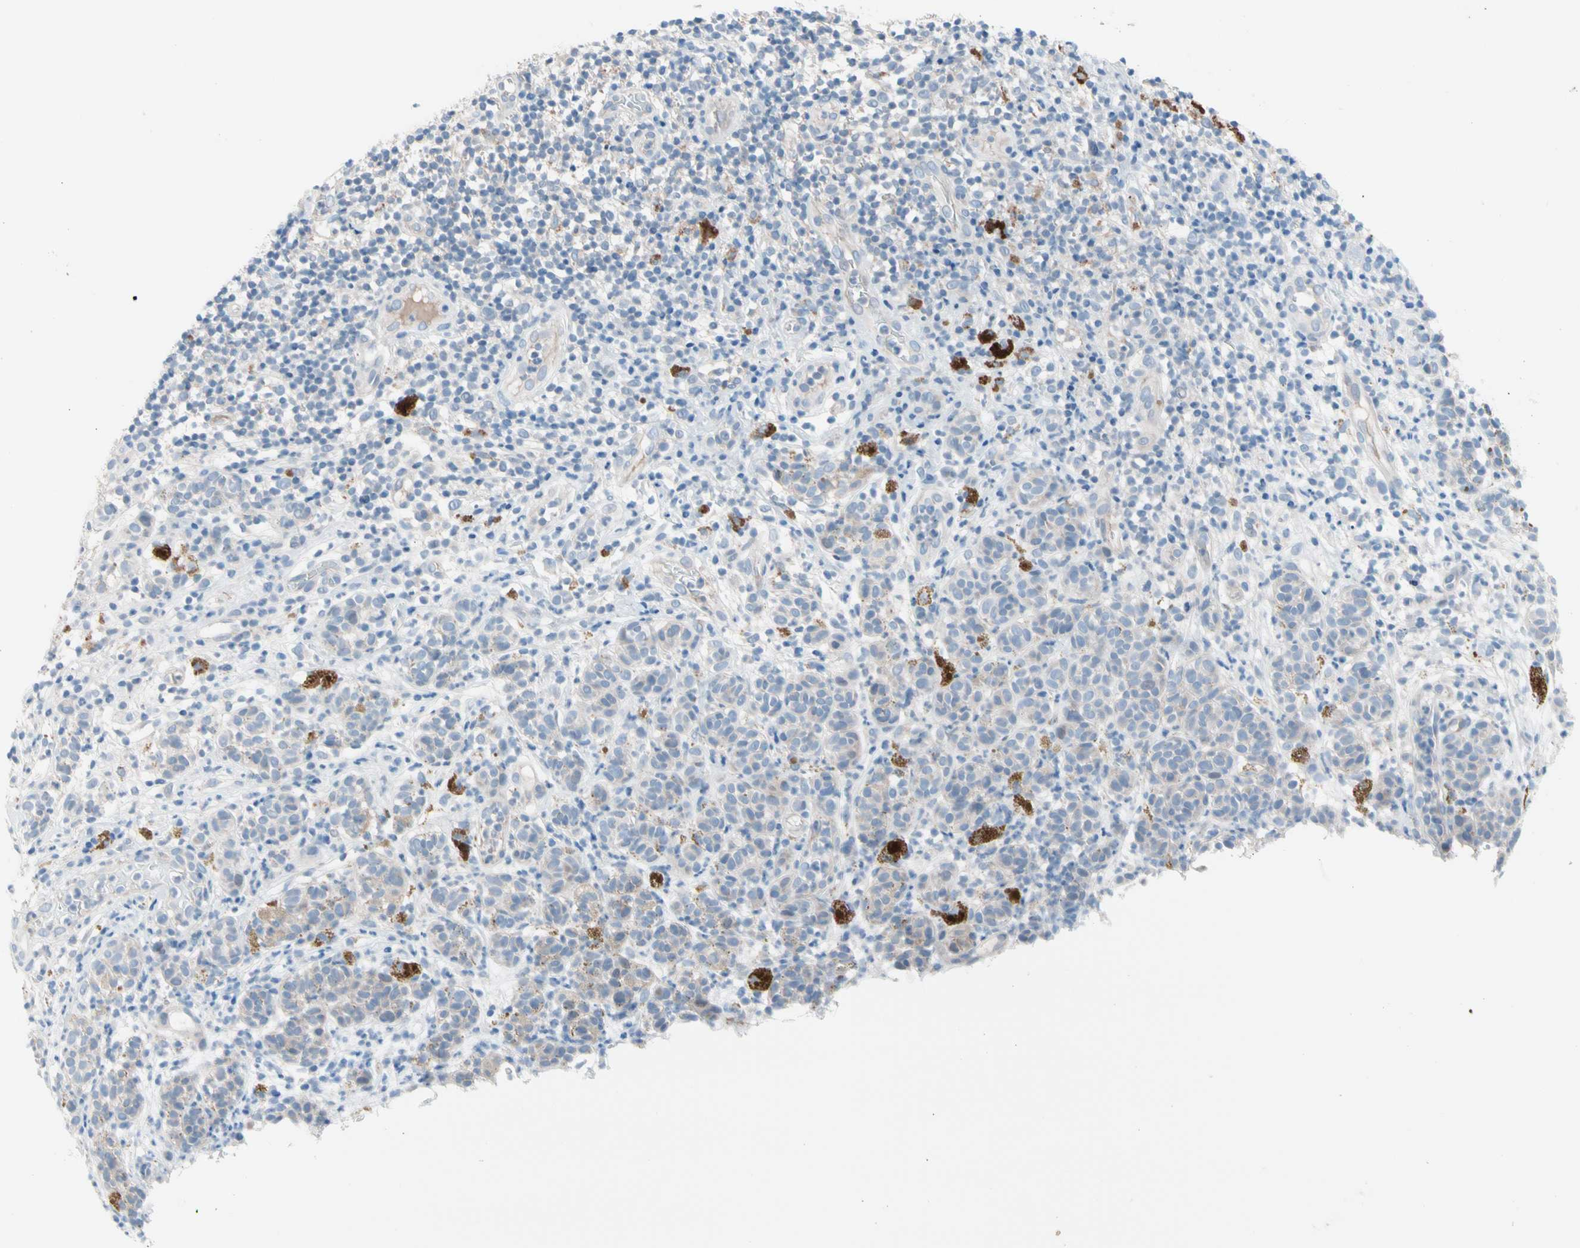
{"staining": {"intensity": "weak", "quantity": "25%-75%", "location": "cytoplasmic/membranous"}, "tissue": "melanoma", "cell_type": "Tumor cells", "image_type": "cancer", "snomed": [{"axis": "morphology", "description": "Malignant melanoma, NOS"}, {"axis": "topography", "description": "Skin"}], "caption": "Immunohistochemistry of human melanoma reveals low levels of weak cytoplasmic/membranous staining in about 25%-75% of tumor cells.", "gene": "CASQ1", "patient": {"sex": "male", "age": 64}}